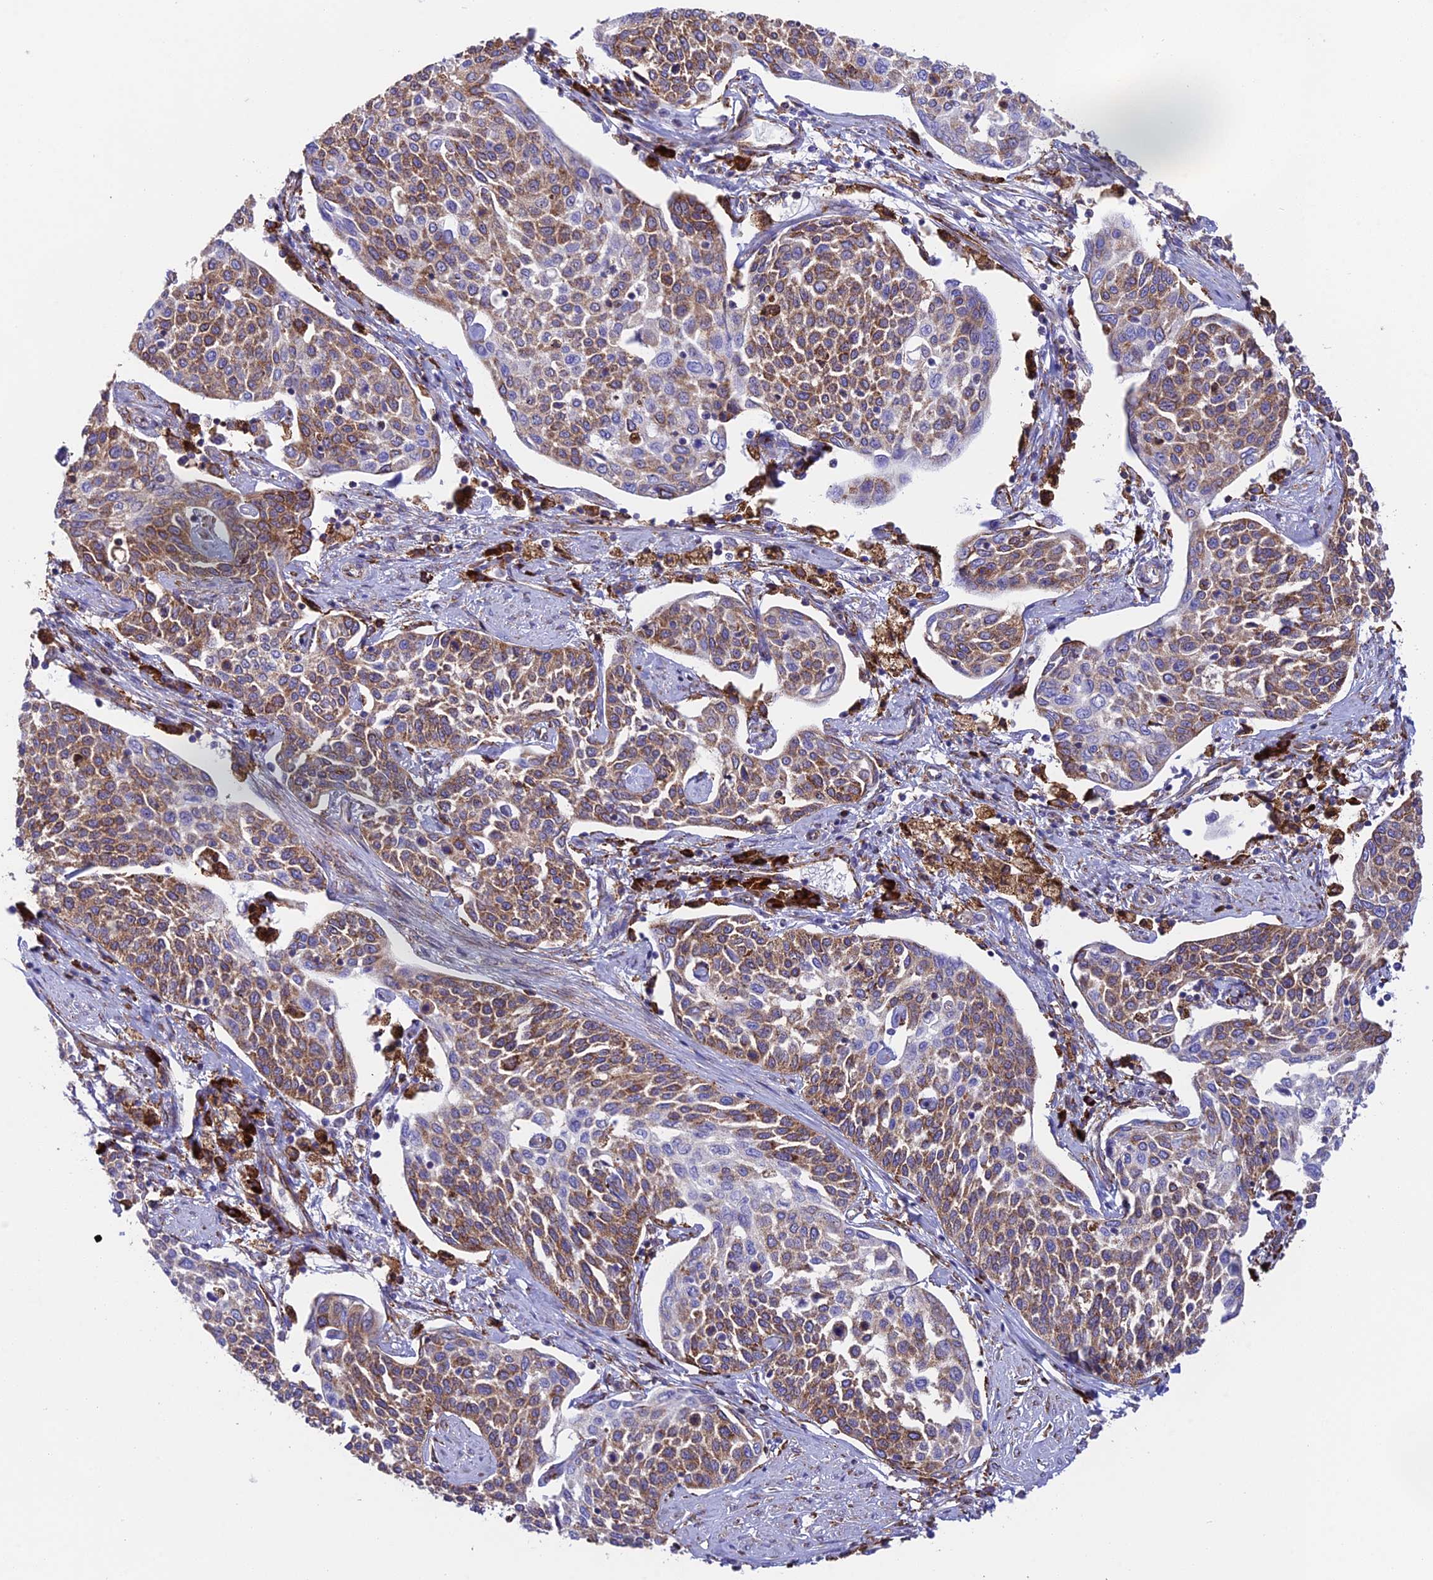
{"staining": {"intensity": "moderate", "quantity": "25%-75%", "location": "cytoplasmic/membranous"}, "tissue": "cervical cancer", "cell_type": "Tumor cells", "image_type": "cancer", "snomed": [{"axis": "morphology", "description": "Squamous cell carcinoma, NOS"}, {"axis": "topography", "description": "Cervix"}], "caption": "A brown stain labels moderate cytoplasmic/membranous staining of a protein in squamous cell carcinoma (cervical) tumor cells.", "gene": "TUBGCP6", "patient": {"sex": "female", "age": 34}}